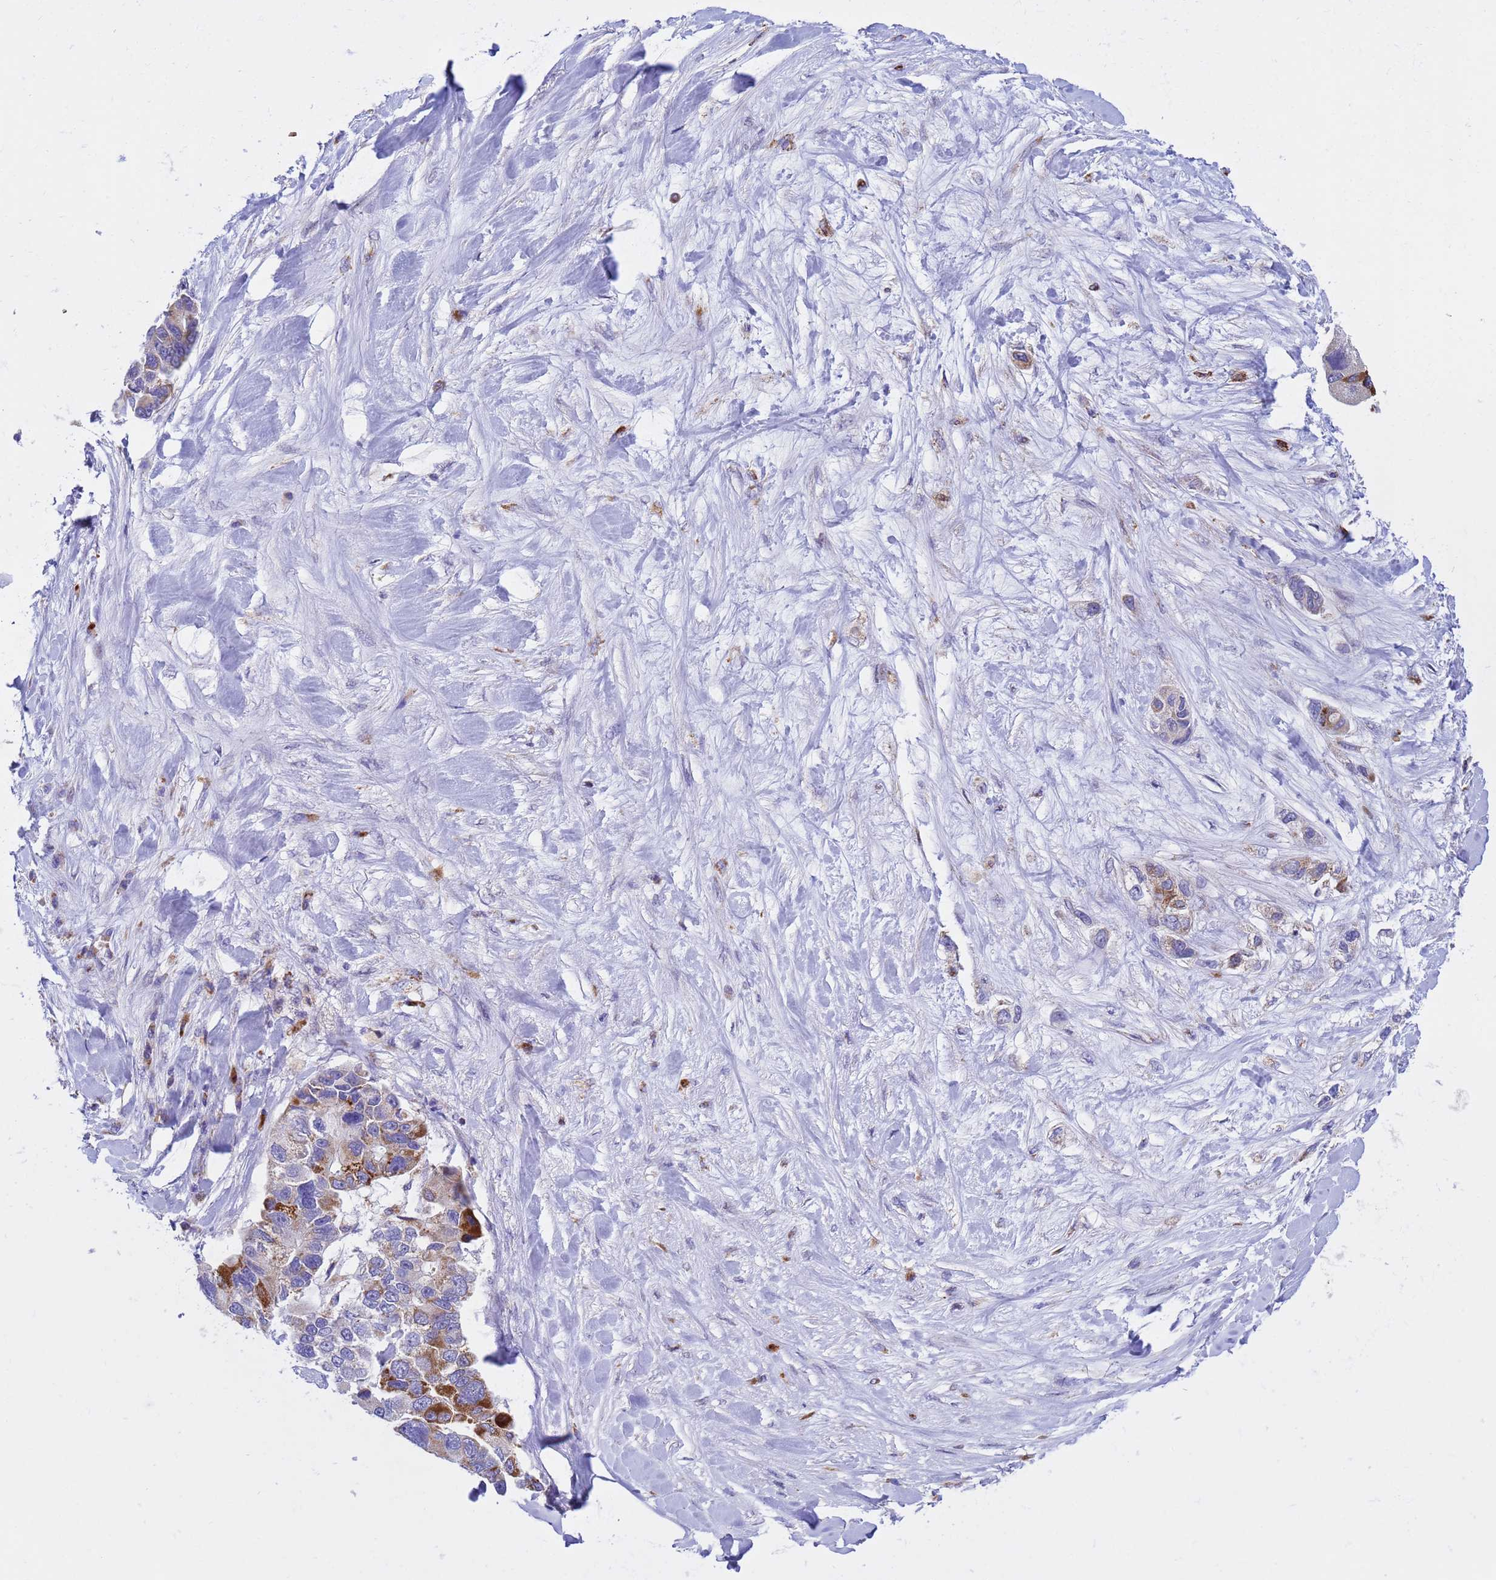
{"staining": {"intensity": "moderate", "quantity": "25%-75%", "location": "cytoplasmic/membranous"}, "tissue": "lung cancer", "cell_type": "Tumor cells", "image_type": "cancer", "snomed": [{"axis": "morphology", "description": "Adenocarcinoma, NOS"}, {"axis": "topography", "description": "Lung"}], "caption": "Immunohistochemical staining of lung cancer exhibits medium levels of moderate cytoplasmic/membranous protein staining in approximately 25%-75% of tumor cells. The protein of interest is shown in brown color, while the nuclei are stained blue.", "gene": "TUBGCP3", "patient": {"sex": "female", "age": 54}}